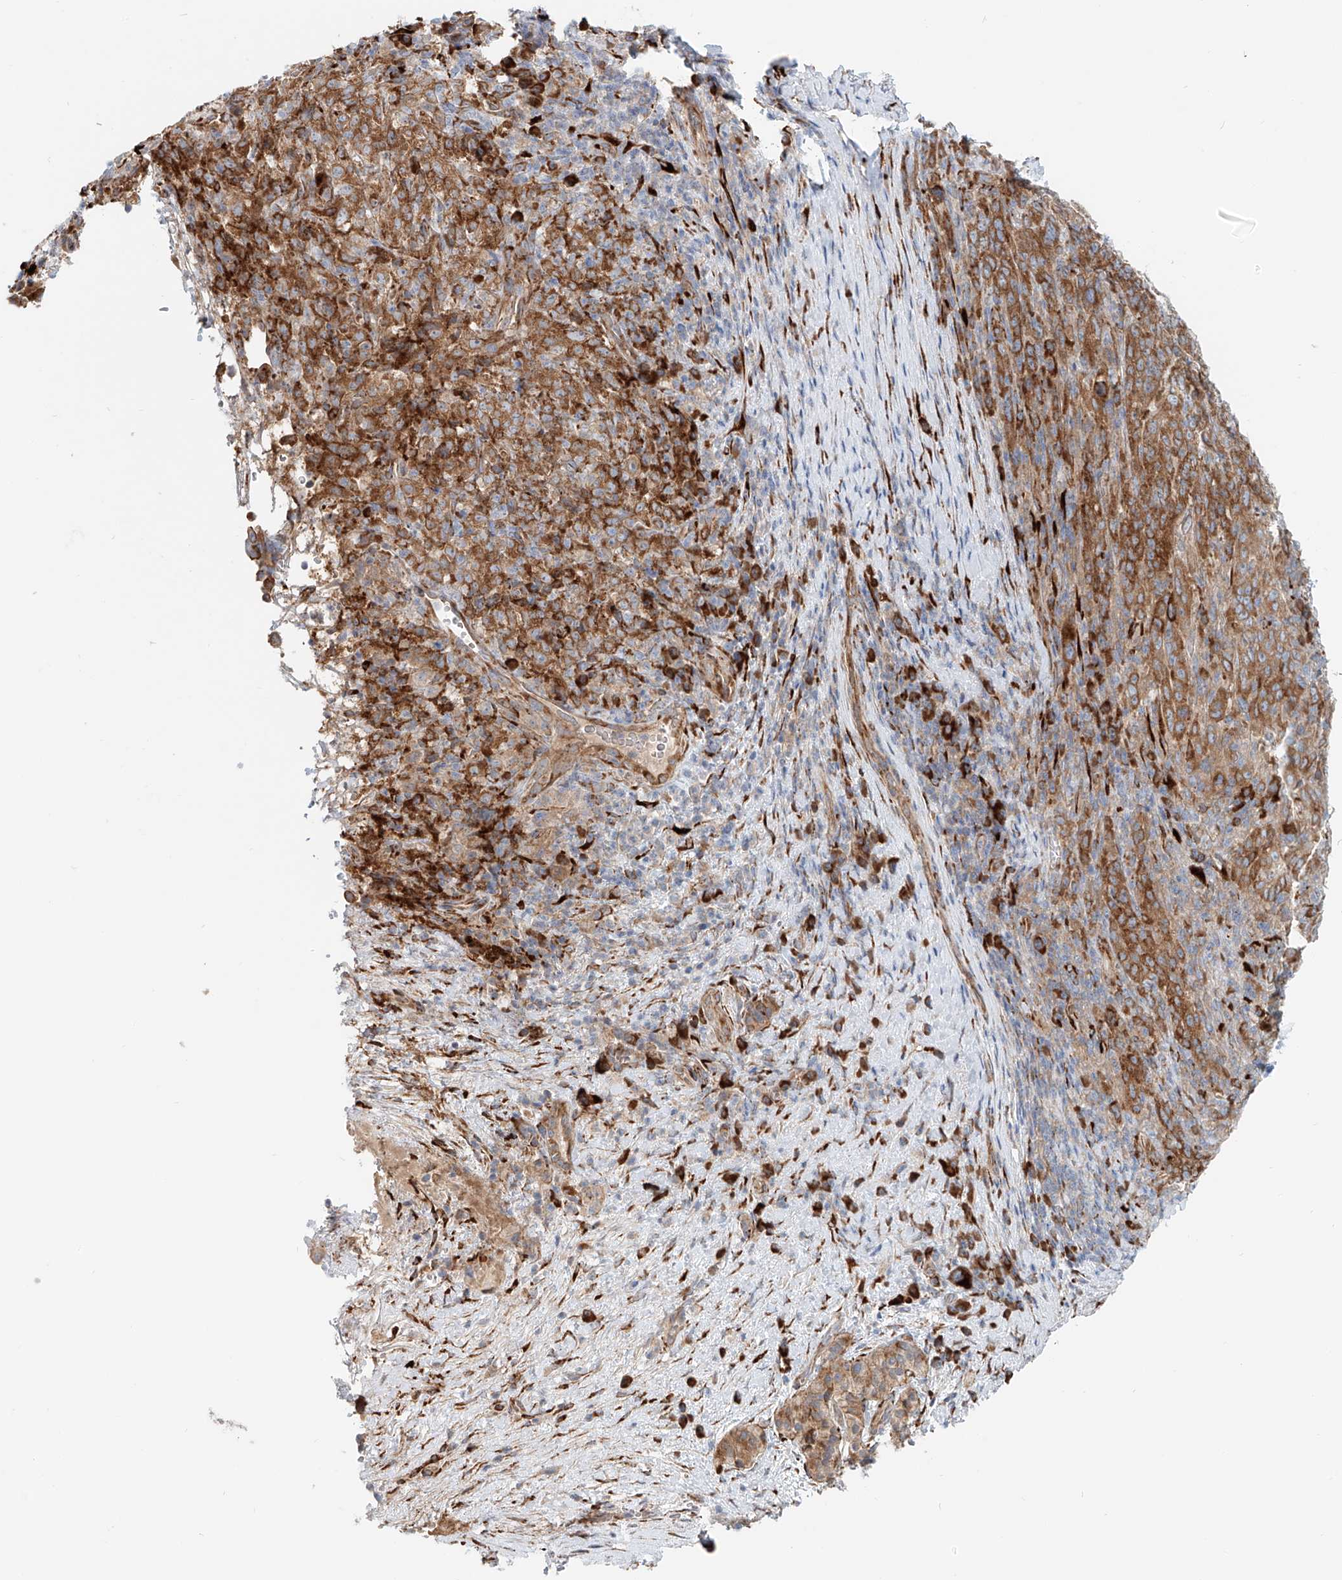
{"staining": {"intensity": "strong", "quantity": ">75%", "location": "cytoplasmic/membranous"}, "tissue": "pancreatic cancer", "cell_type": "Tumor cells", "image_type": "cancer", "snomed": [{"axis": "morphology", "description": "Adenocarcinoma, NOS"}, {"axis": "topography", "description": "Pancreas"}], "caption": "Brown immunohistochemical staining in human pancreatic cancer displays strong cytoplasmic/membranous expression in about >75% of tumor cells.", "gene": "SNAP29", "patient": {"sex": "male", "age": 63}}